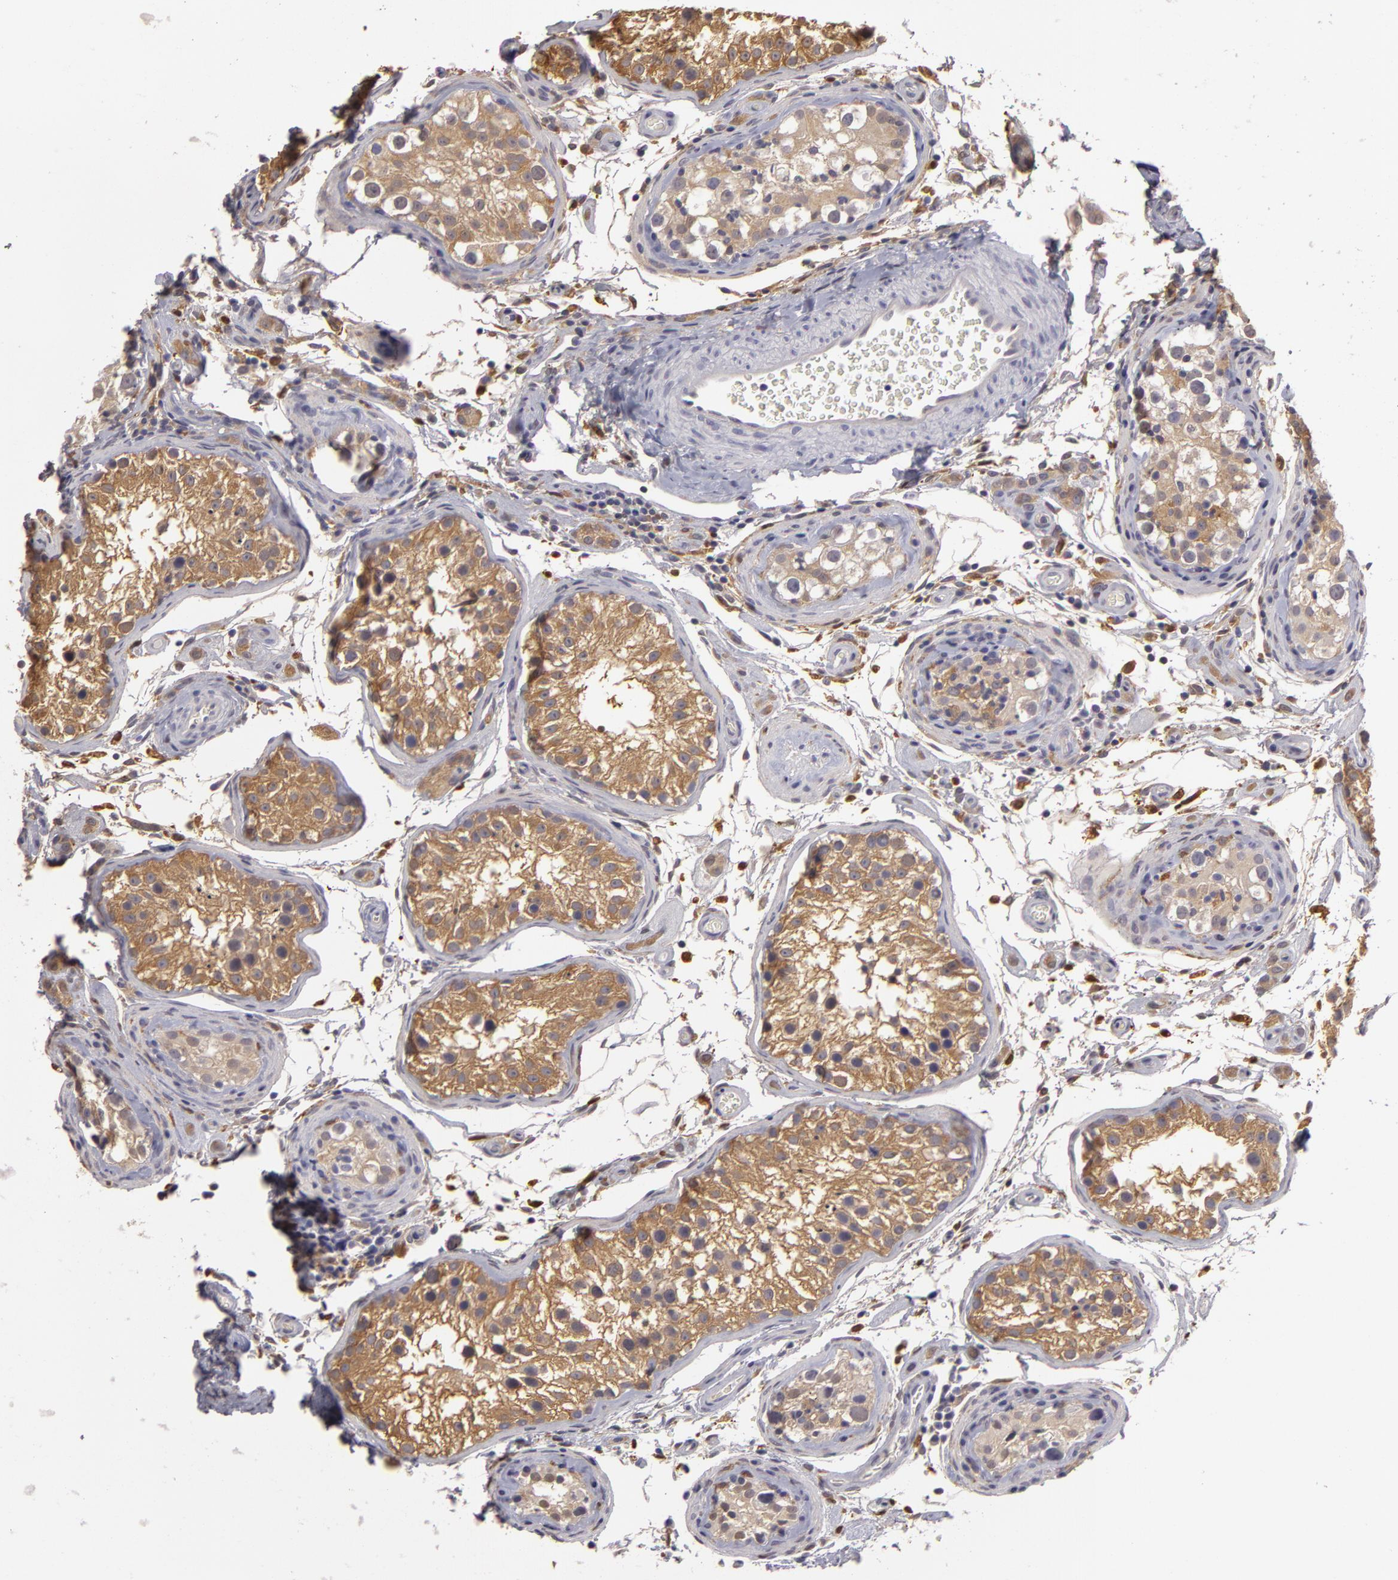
{"staining": {"intensity": "moderate", "quantity": ">75%", "location": "cytoplasmic/membranous"}, "tissue": "testis", "cell_type": "Cells in seminiferous ducts", "image_type": "normal", "snomed": [{"axis": "morphology", "description": "Normal tissue, NOS"}, {"axis": "topography", "description": "Testis"}], "caption": "High-power microscopy captured an immunohistochemistry (IHC) image of benign testis, revealing moderate cytoplasmic/membranous expression in about >75% of cells in seminiferous ducts. Using DAB (3,3'-diaminobenzidine) (brown) and hematoxylin (blue) stains, captured at high magnification using brightfield microscopy.", "gene": "GNPDA1", "patient": {"sex": "male", "age": 24}}